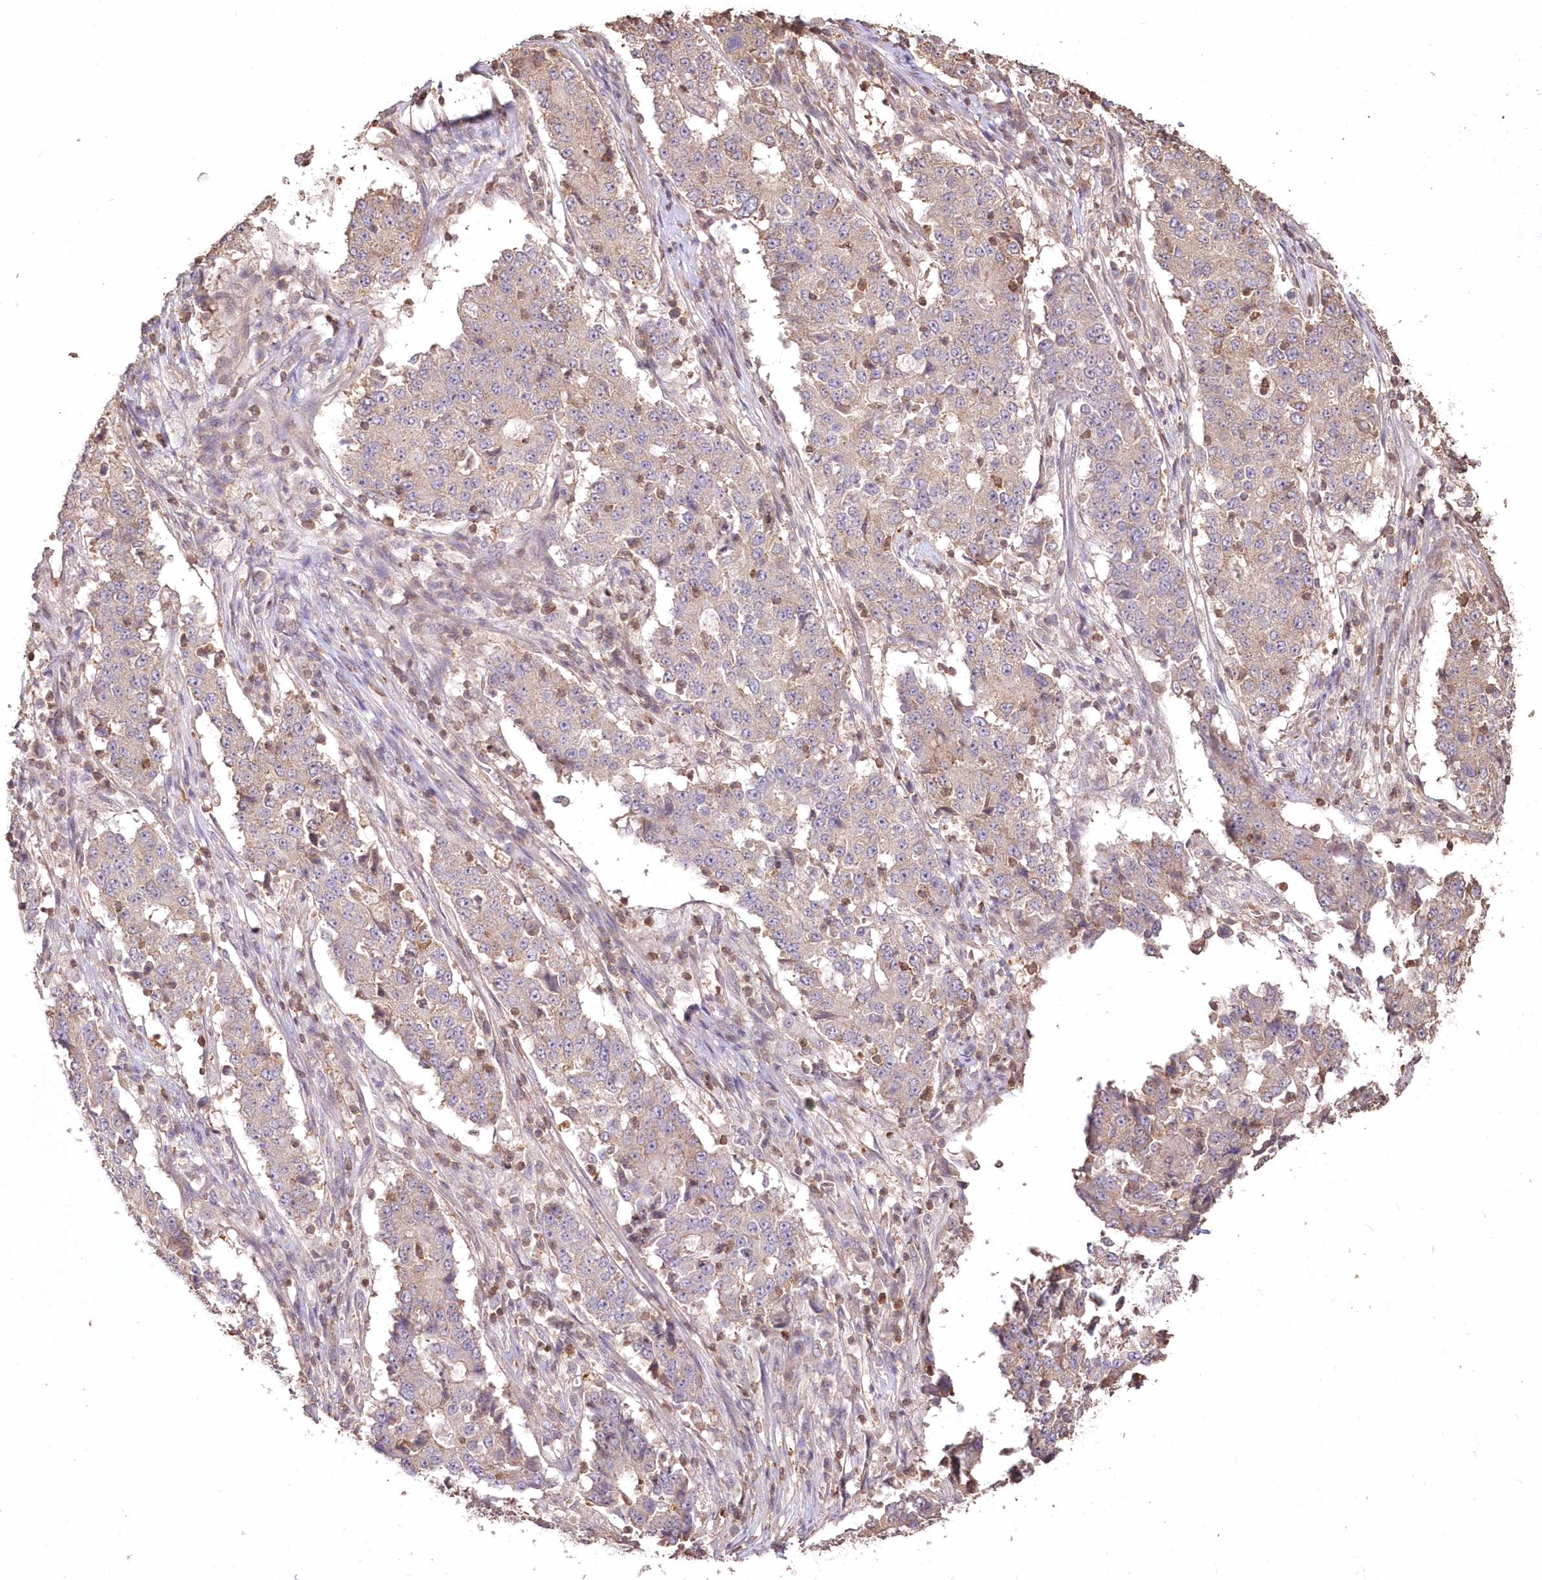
{"staining": {"intensity": "weak", "quantity": "<25%", "location": "cytoplasmic/membranous"}, "tissue": "stomach cancer", "cell_type": "Tumor cells", "image_type": "cancer", "snomed": [{"axis": "morphology", "description": "Adenocarcinoma, NOS"}, {"axis": "topography", "description": "Stomach"}], "caption": "This is a photomicrograph of immunohistochemistry (IHC) staining of stomach adenocarcinoma, which shows no expression in tumor cells. The staining is performed using DAB (3,3'-diaminobenzidine) brown chromogen with nuclei counter-stained in using hematoxylin.", "gene": "STK17B", "patient": {"sex": "male", "age": 59}}